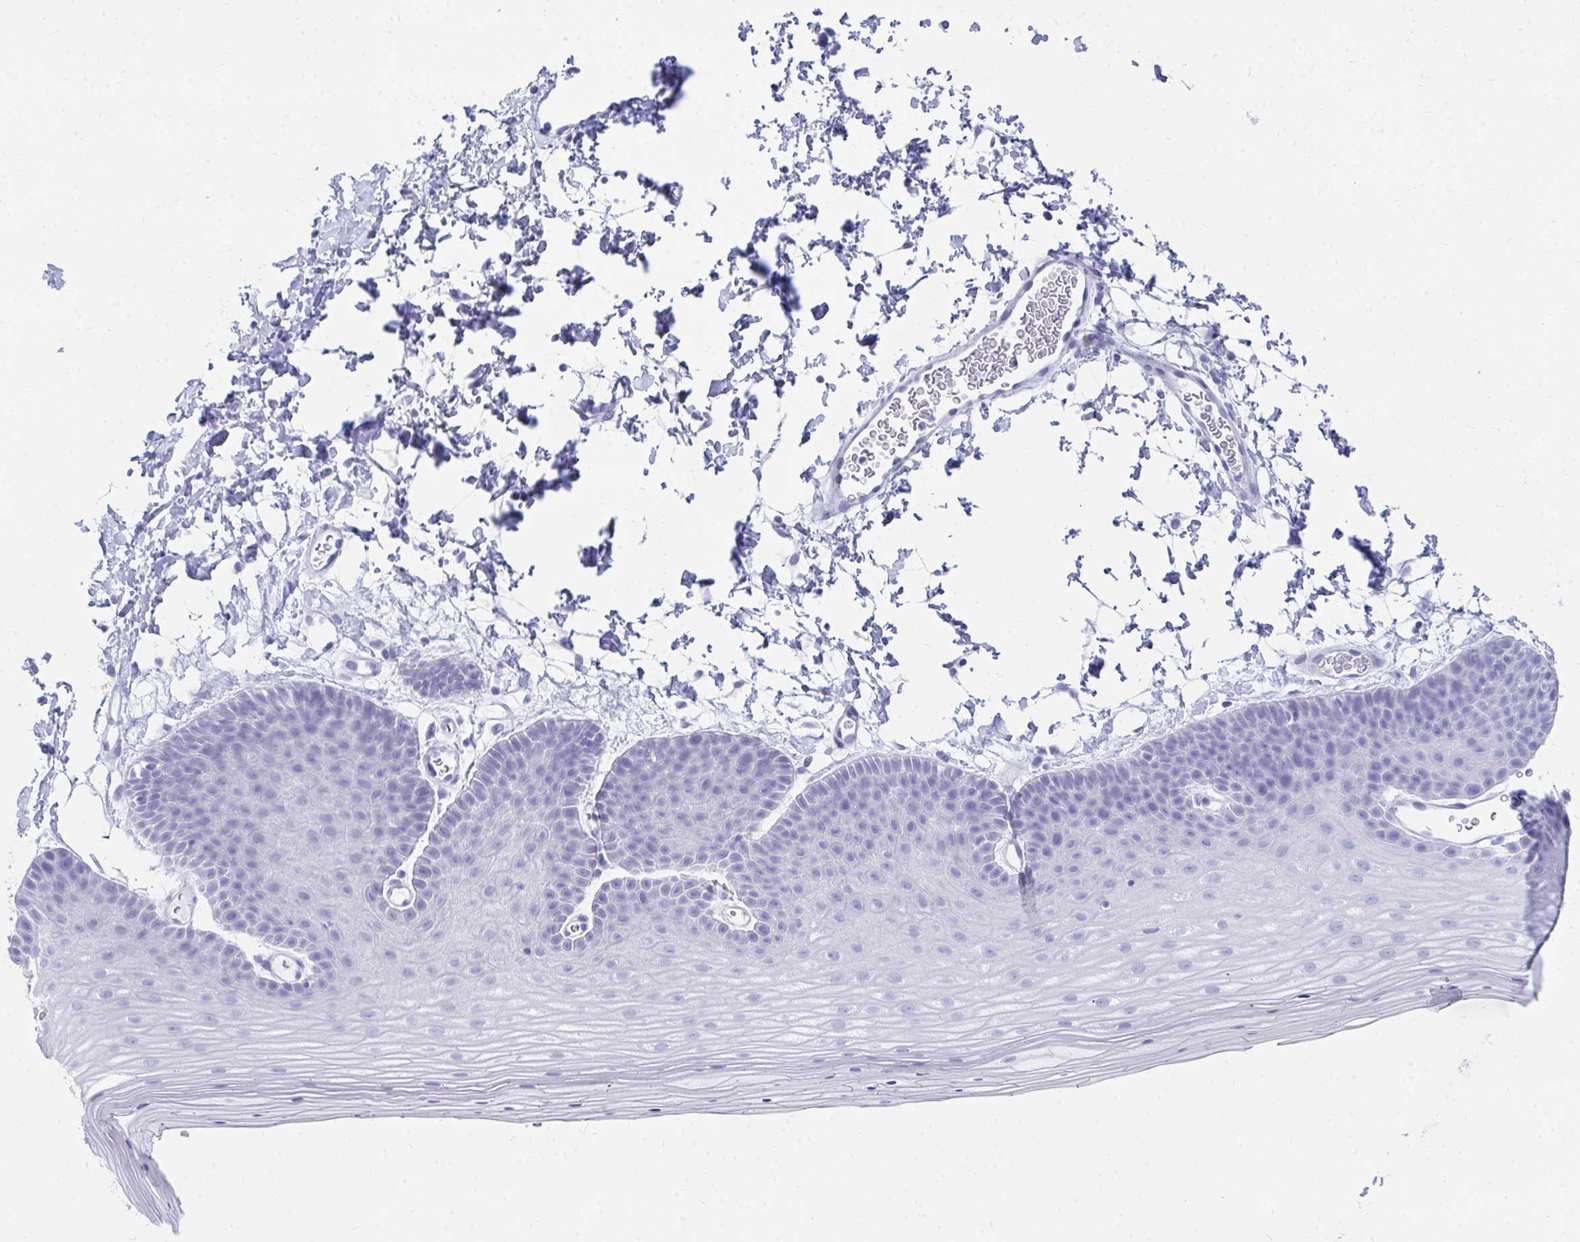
{"staining": {"intensity": "negative", "quantity": "none", "location": "none"}, "tissue": "skin", "cell_type": "Epidermal cells", "image_type": "normal", "snomed": [{"axis": "morphology", "description": "Normal tissue, NOS"}, {"axis": "topography", "description": "Anal"}], "caption": "High magnification brightfield microscopy of benign skin stained with DAB (brown) and counterstained with hematoxylin (blue): epidermal cells show no significant staining. Nuclei are stained in blue.", "gene": "HGD", "patient": {"sex": "male", "age": 53}}